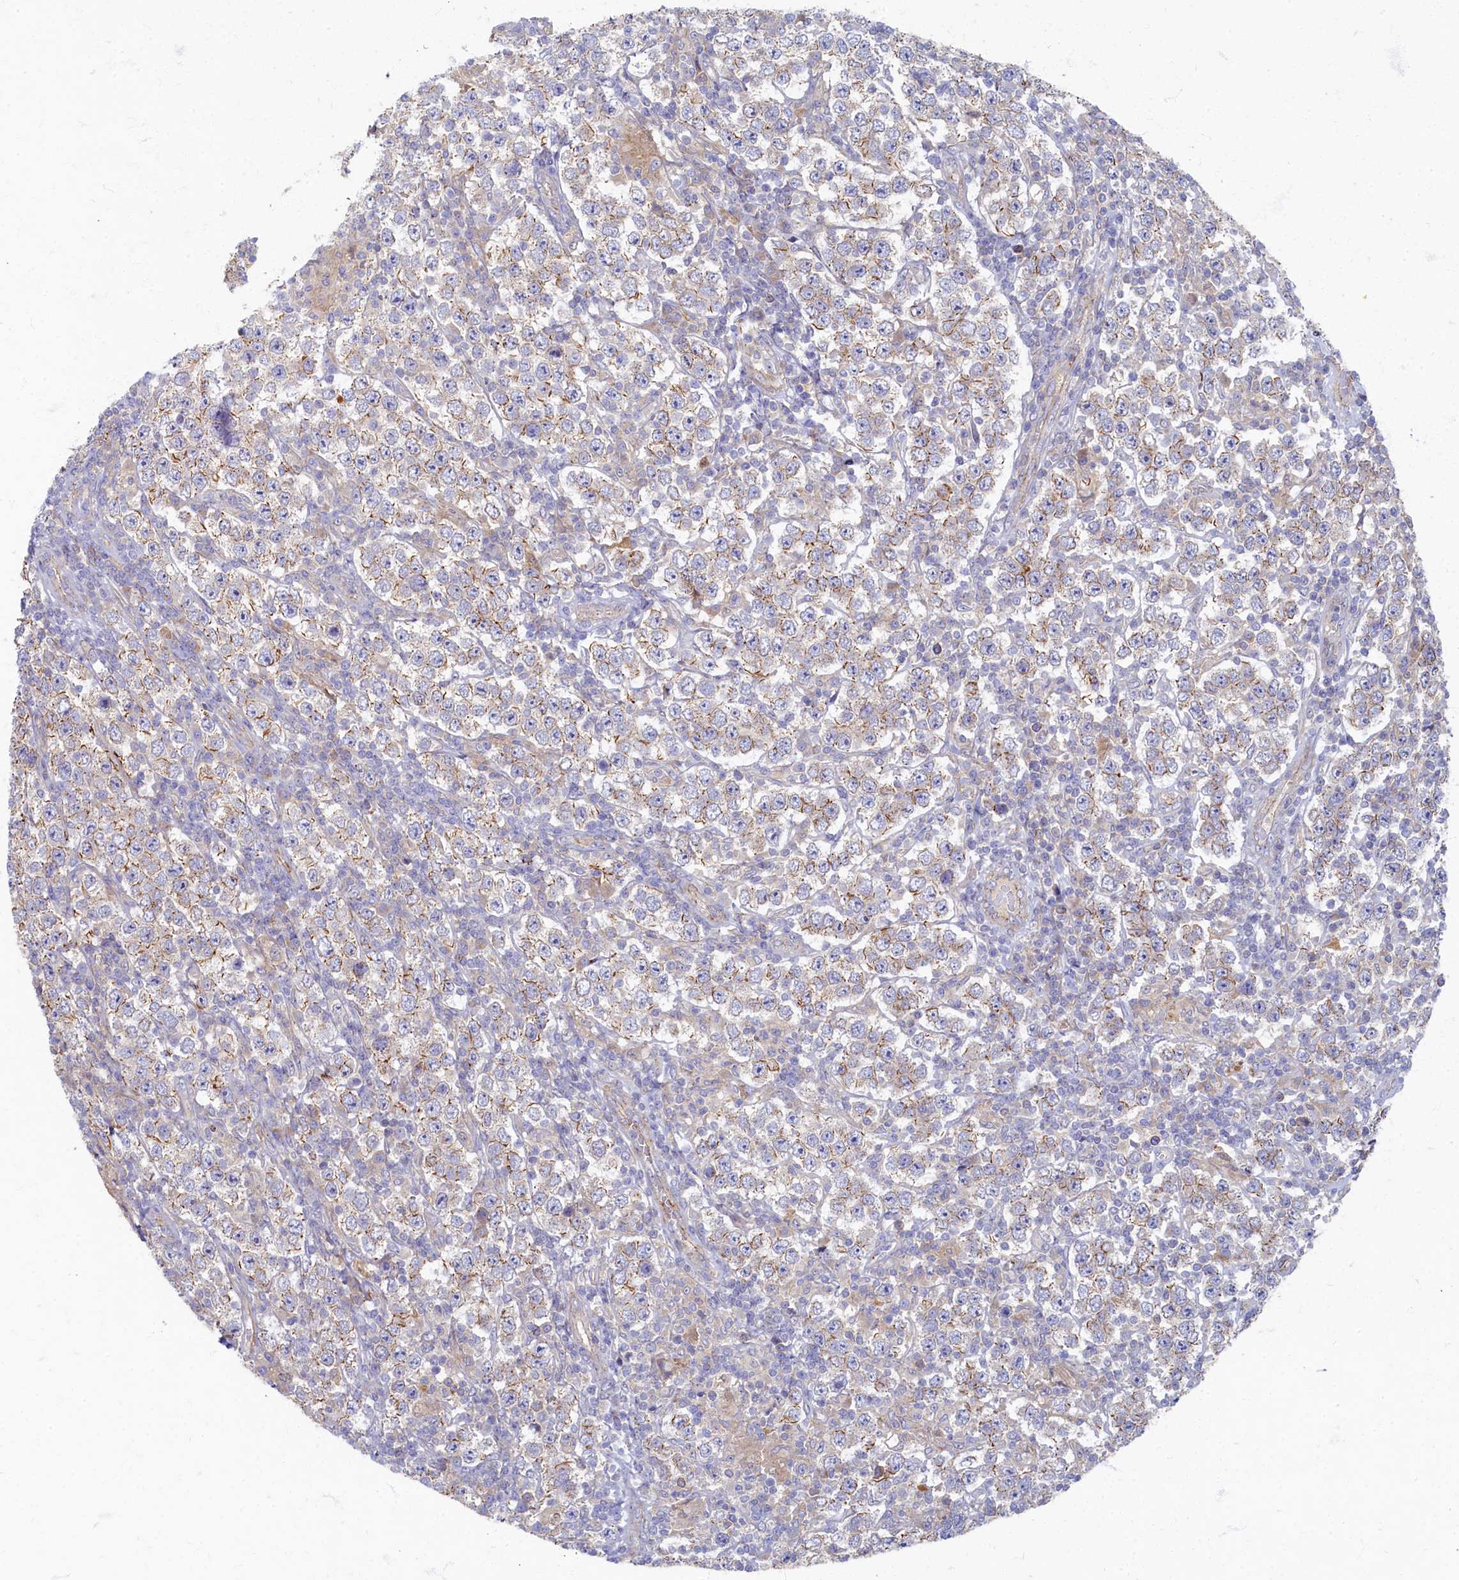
{"staining": {"intensity": "weak", "quantity": "25%-75%", "location": "cytoplasmic/membranous"}, "tissue": "testis cancer", "cell_type": "Tumor cells", "image_type": "cancer", "snomed": [{"axis": "morphology", "description": "Normal tissue, NOS"}, {"axis": "morphology", "description": "Urothelial carcinoma, High grade"}, {"axis": "morphology", "description": "Seminoma, NOS"}, {"axis": "morphology", "description": "Carcinoma, Embryonal, NOS"}, {"axis": "topography", "description": "Urinary bladder"}, {"axis": "topography", "description": "Testis"}], "caption": "Immunohistochemistry (IHC) micrograph of testis seminoma stained for a protein (brown), which shows low levels of weak cytoplasmic/membranous positivity in about 25%-75% of tumor cells.", "gene": "PSMG2", "patient": {"sex": "male", "age": 41}}